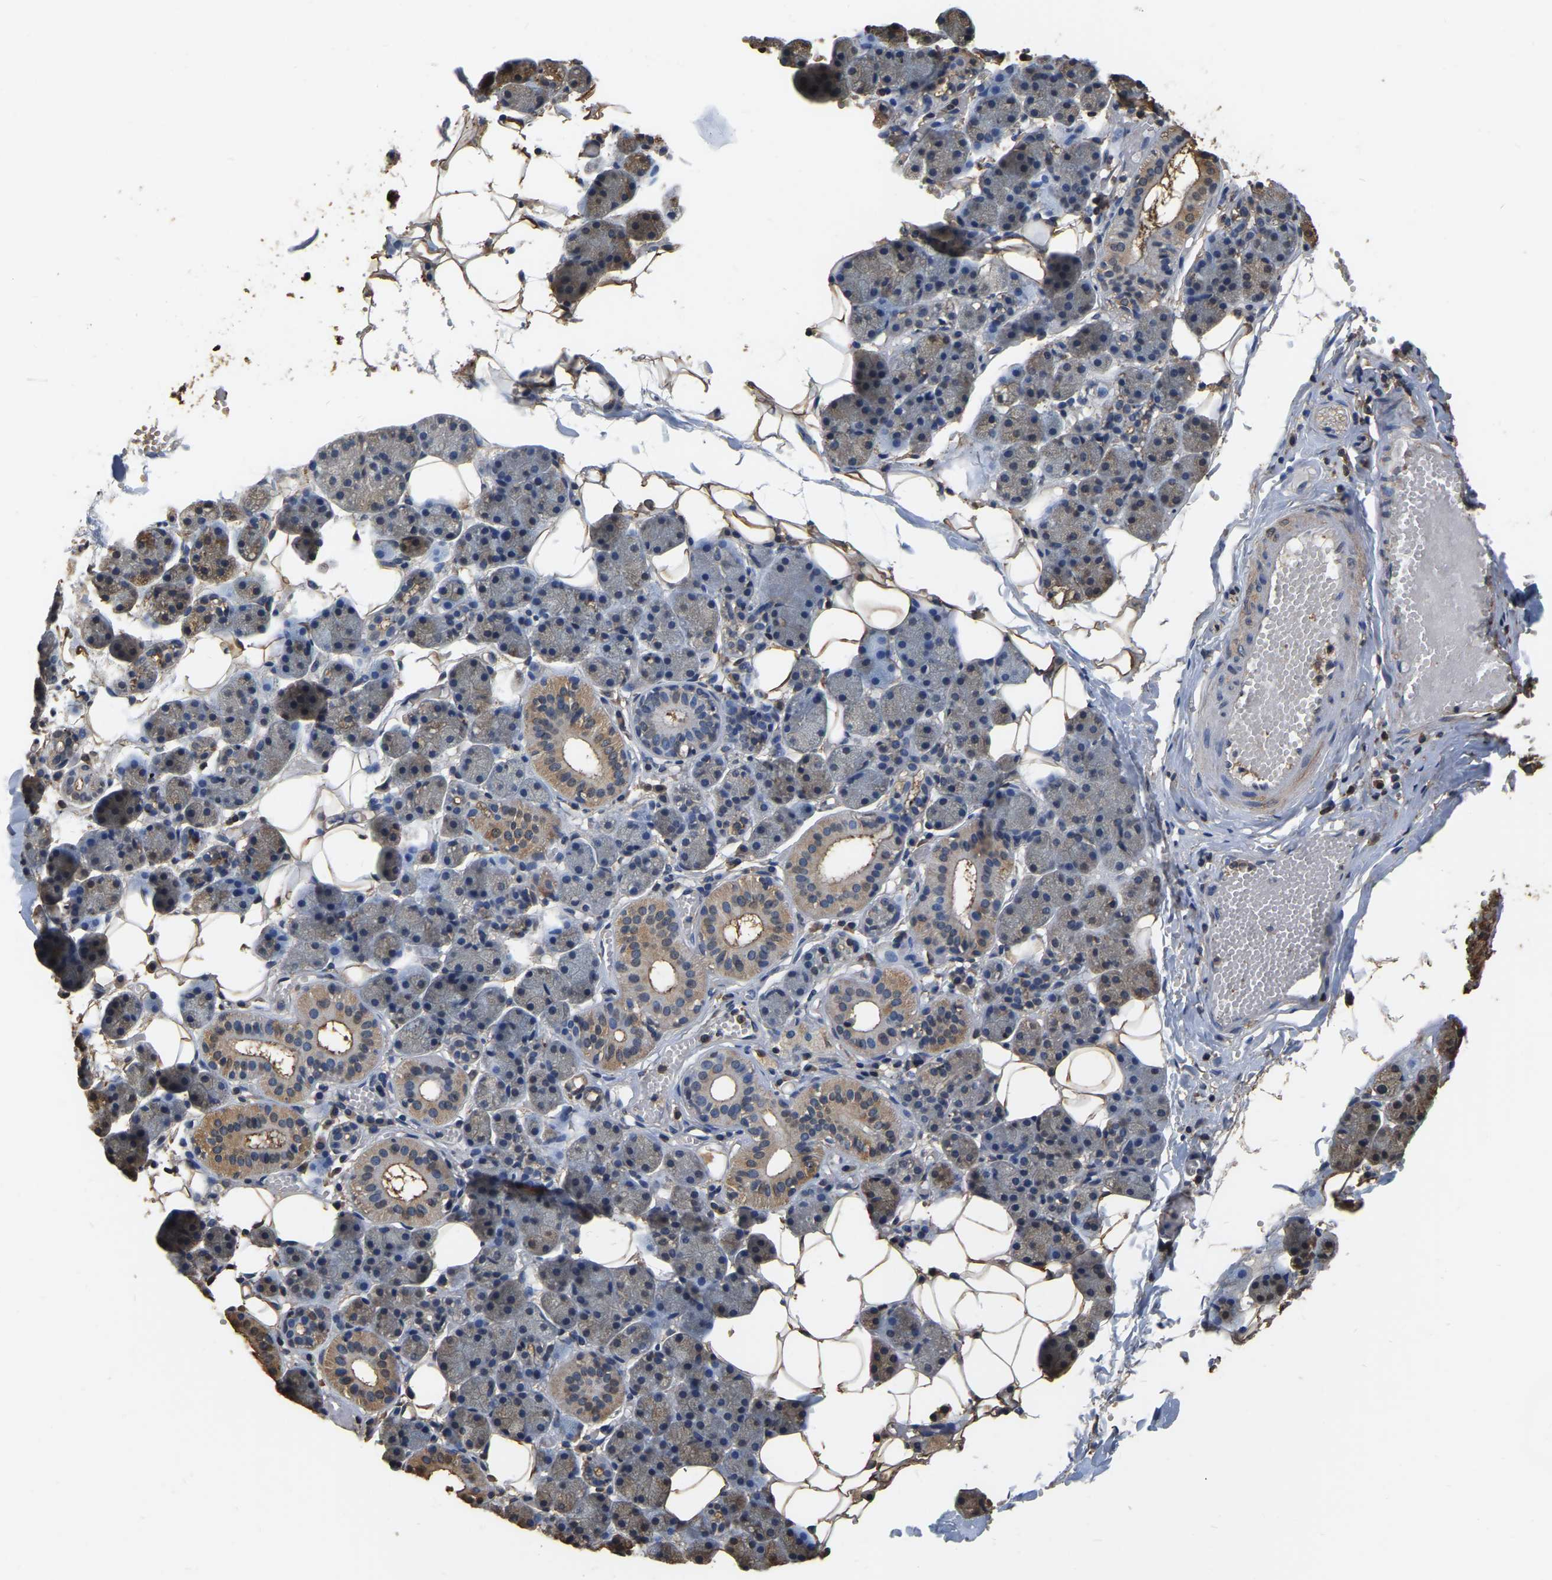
{"staining": {"intensity": "weak", "quantity": "<25%", "location": "cytoplasmic/membranous"}, "tissue": "salivary gland", "cell_type": "Glandular cells", "image_type": "normal", "snomed": [{"axis": "morphology", "description": "Normal tissue, NOS"}, {"axis": "topography", "description": "Salivary gland"}], "caption": "A micrograph of salivary gland stained for a protein shows no brown staining in glandular cells. Brightfield microscopy of immunohistochemistry stained with DAB (brown) and hematoxylin (blue), captured at high magnification.", "gene": "LDHB", "patient": {"sex": "female", "age": 33}}